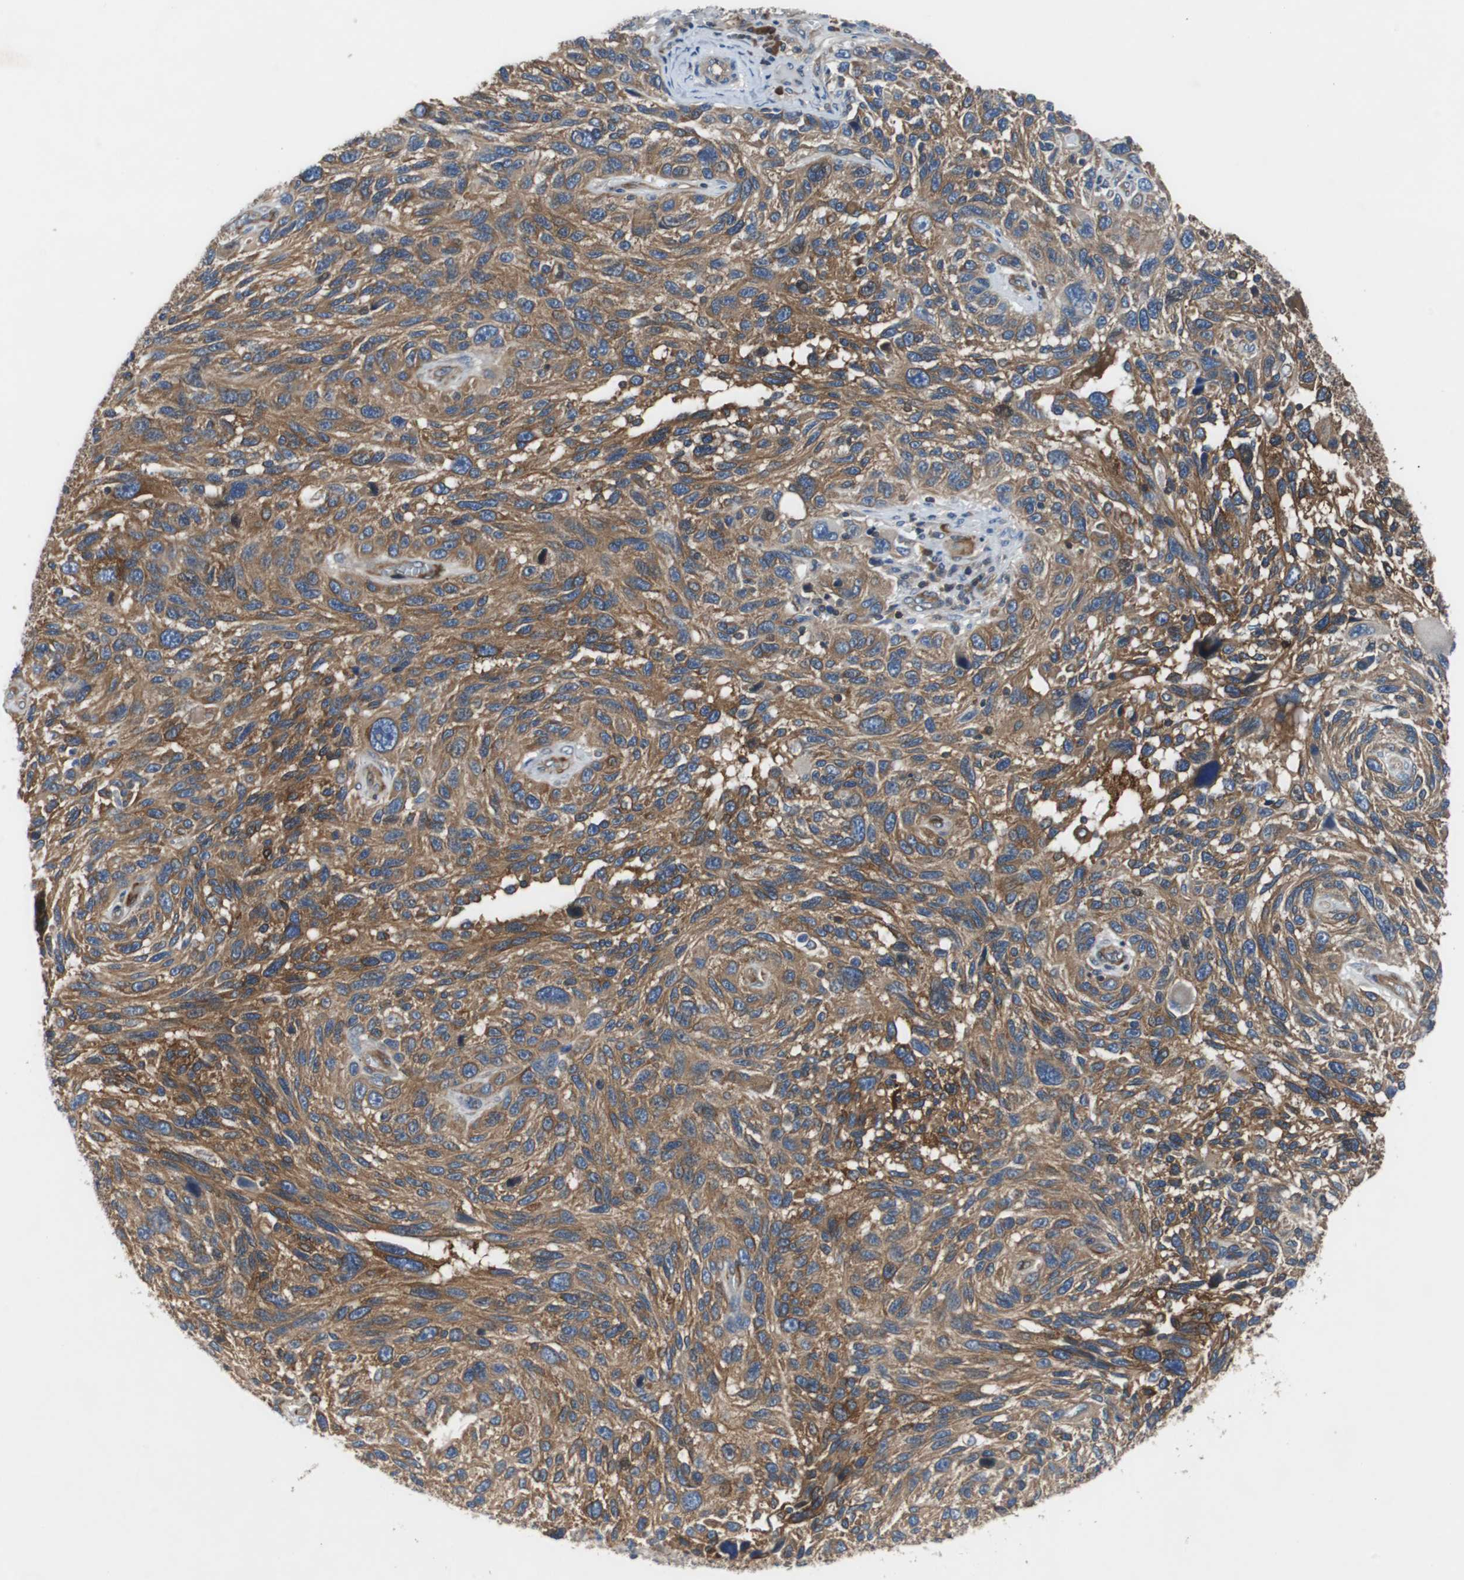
{"staining": {"intensity": "moderate", "quantity": ">75%", "location": "cytoplasmic/membranous"}, "tissue": "melanoma", "cell_type": "Tumor cells", "image_type": "cancer", "snomed": [{"axis": "morphology", "description": "Malignant melanoma, NOS"}, {"axis": "topography", "description": "Skin"}], "caption": "Approximately >75% of tumor cells in melanoma demonstrate moderate cytoplasmic/membranous protein positivity as visualized by brown immunohistochemical staining.", "gene": "GYS1", "patient": {"sex": "male", "age": 53}}